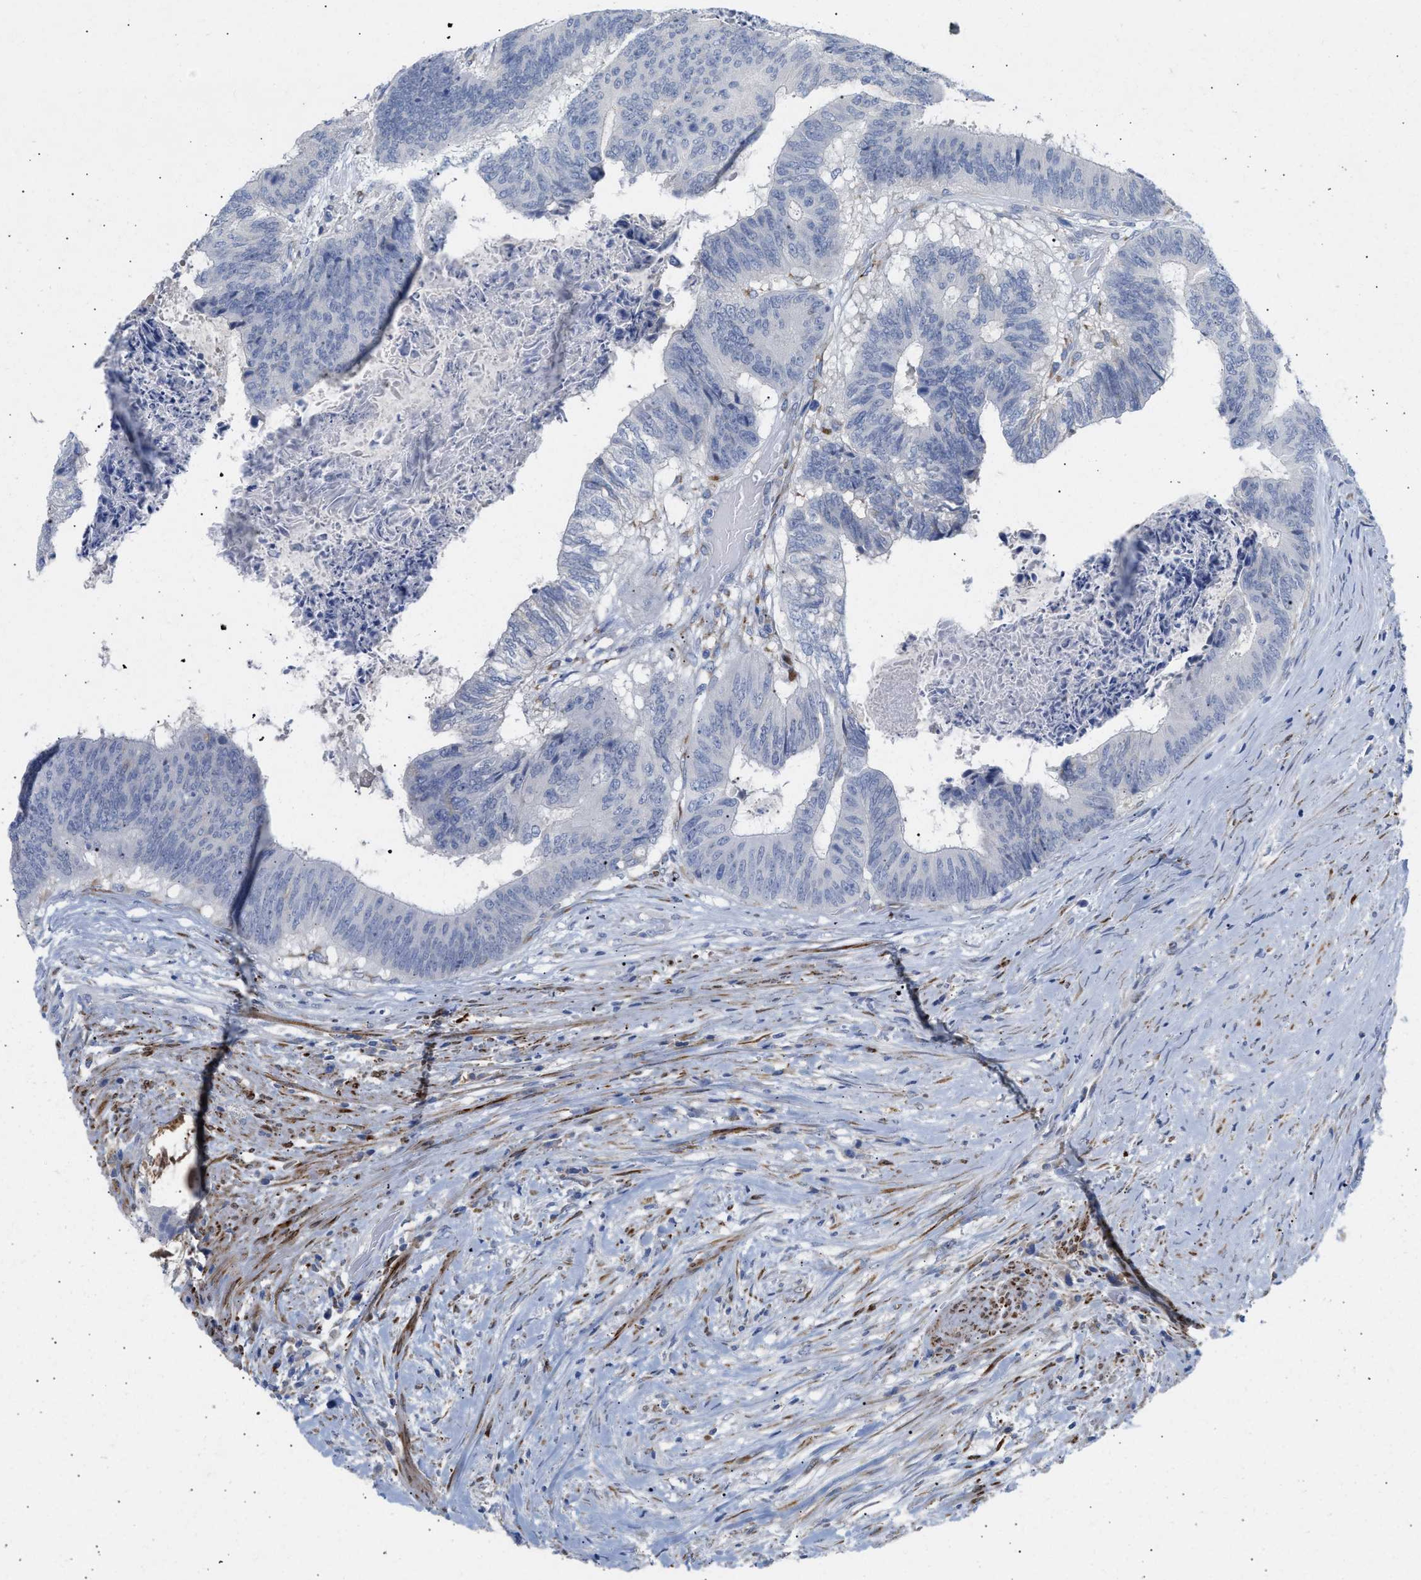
{"staining": {"intensity": "negative", "quantity": "none", "location": "none"}, "tissue": "colorectal cancer", "cell_type": "Tumor cells", "image_type": "cancer", "snomed": [{"axis": "morphology", "description": "Adenocarcinoma, NOS"}, {"axis": "topography", "description": "Rectum"}], "caption": "The micrograph displays no significant positivity in tumor cells of colorectal cancer.", "gene": "SELENOM", "patient": {"sex": "male", "age": 72}}